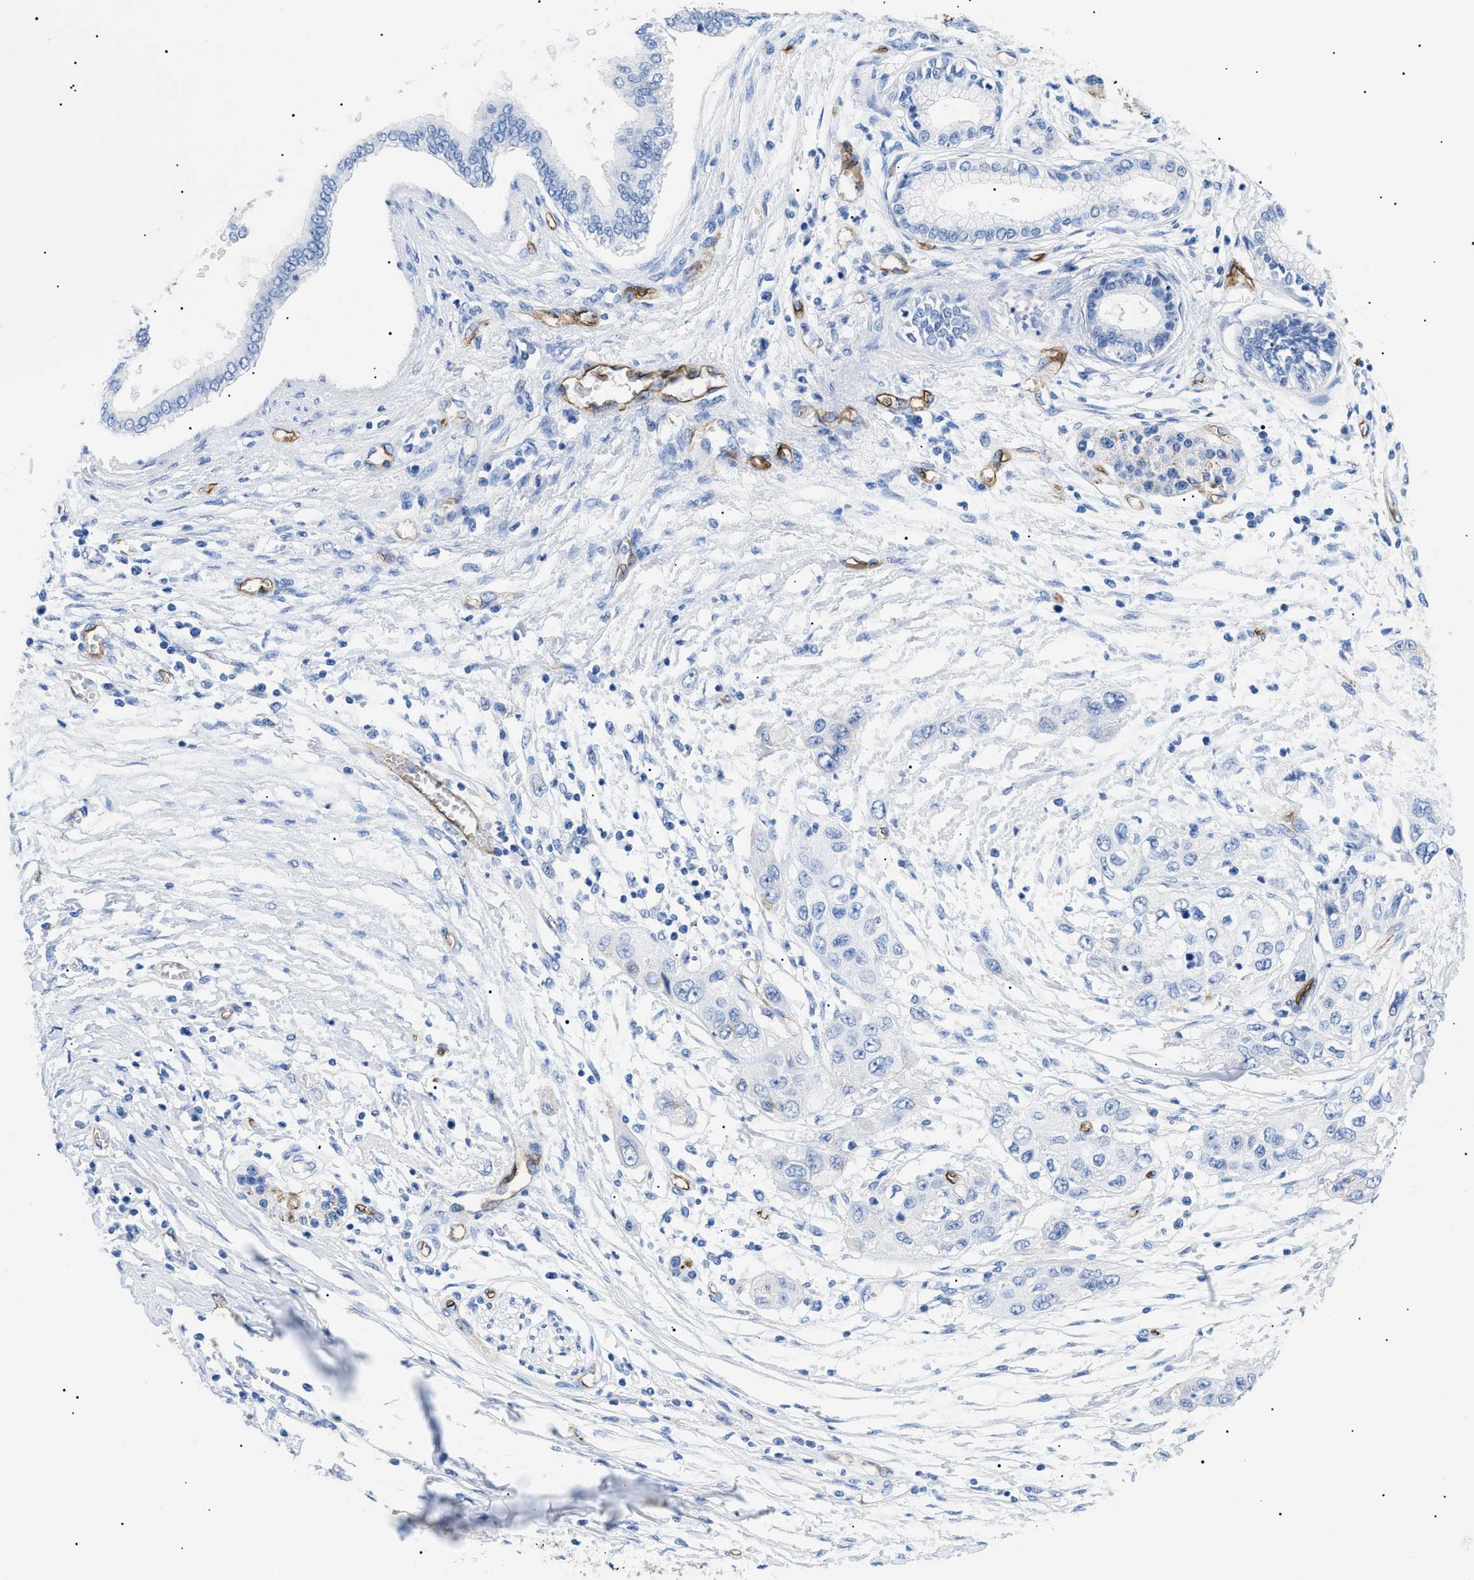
{"staining": {"intensity": "weak", "quantity": "<25%", "location": "cytoplasmic/membranous"}, "tissue": "pancreatic cancer", "cell_type": "Tumor cells", "image_type": "cancer", "snomed": [{"axis": "morphology", "description": "Adenocarcinoma, NOS"}, {"axis": "topography", "description": "Pancreas"}], "caption": "Immunohistochemistry histopathology image of pancreatic cancer stained for a protein (brown), which displays no staining in tumor cells.", "gene": "PODXL", "patient": {"sex": "female", "age": 70}}